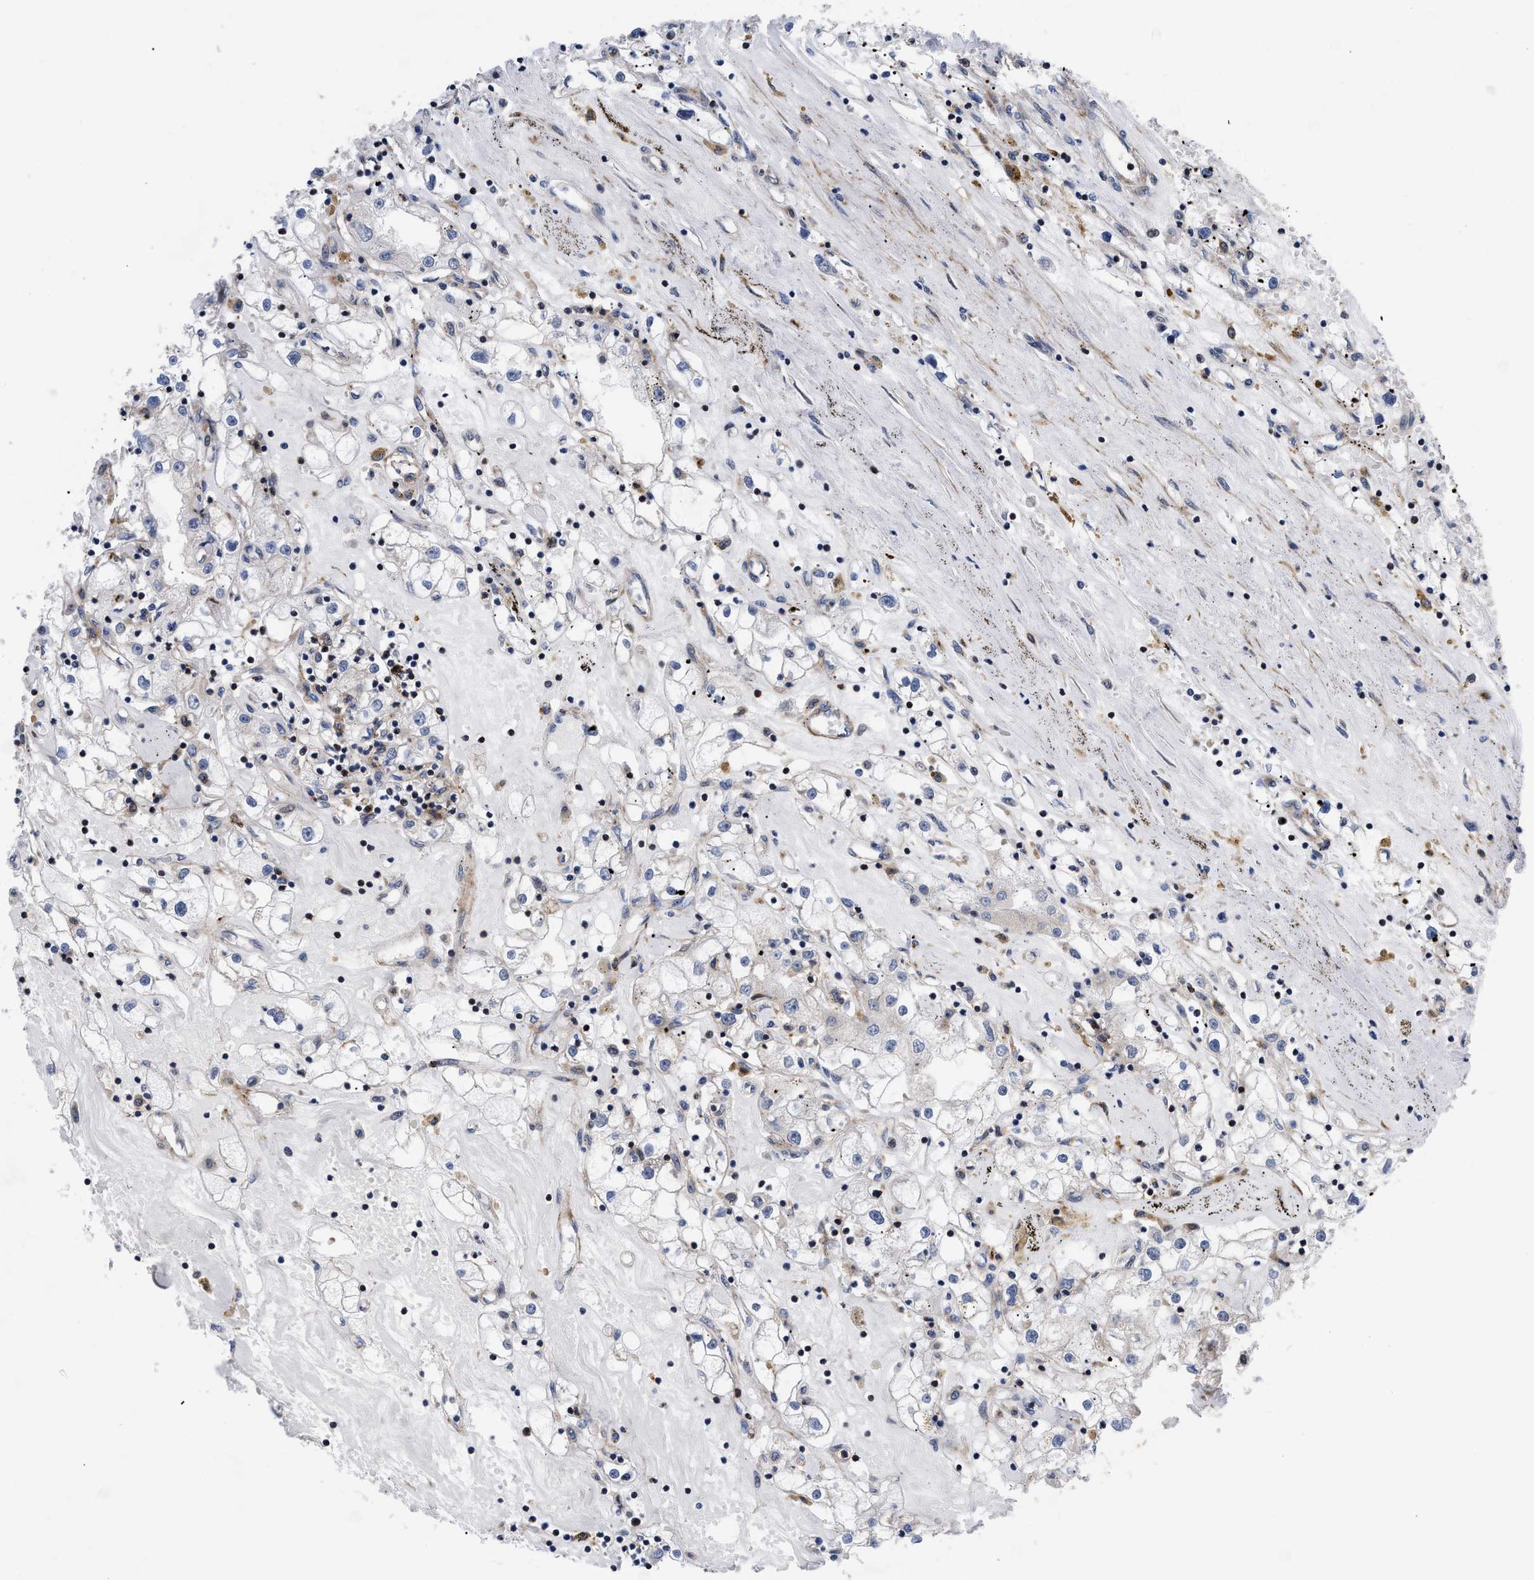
{"staining": {"intensity": "weak", "quantity": "<25%", "location": "cytoplasmic/membranous"}, "tissue": "renal cancer", "cell_type": "Tumor cells", "image_type": "cancer", "snomed": [{"axis": "morphology", "description": "Adenocarcinoma, NOS"}, {"axis": "topography", "description": "Kidney"}], "caption": "A high-resolution image shows IHC staining of renal cancer, which demonstrates no significant staining in tumor cells.", "gene": "SPAST", "patient": {"sex": "male", "age": 56}}